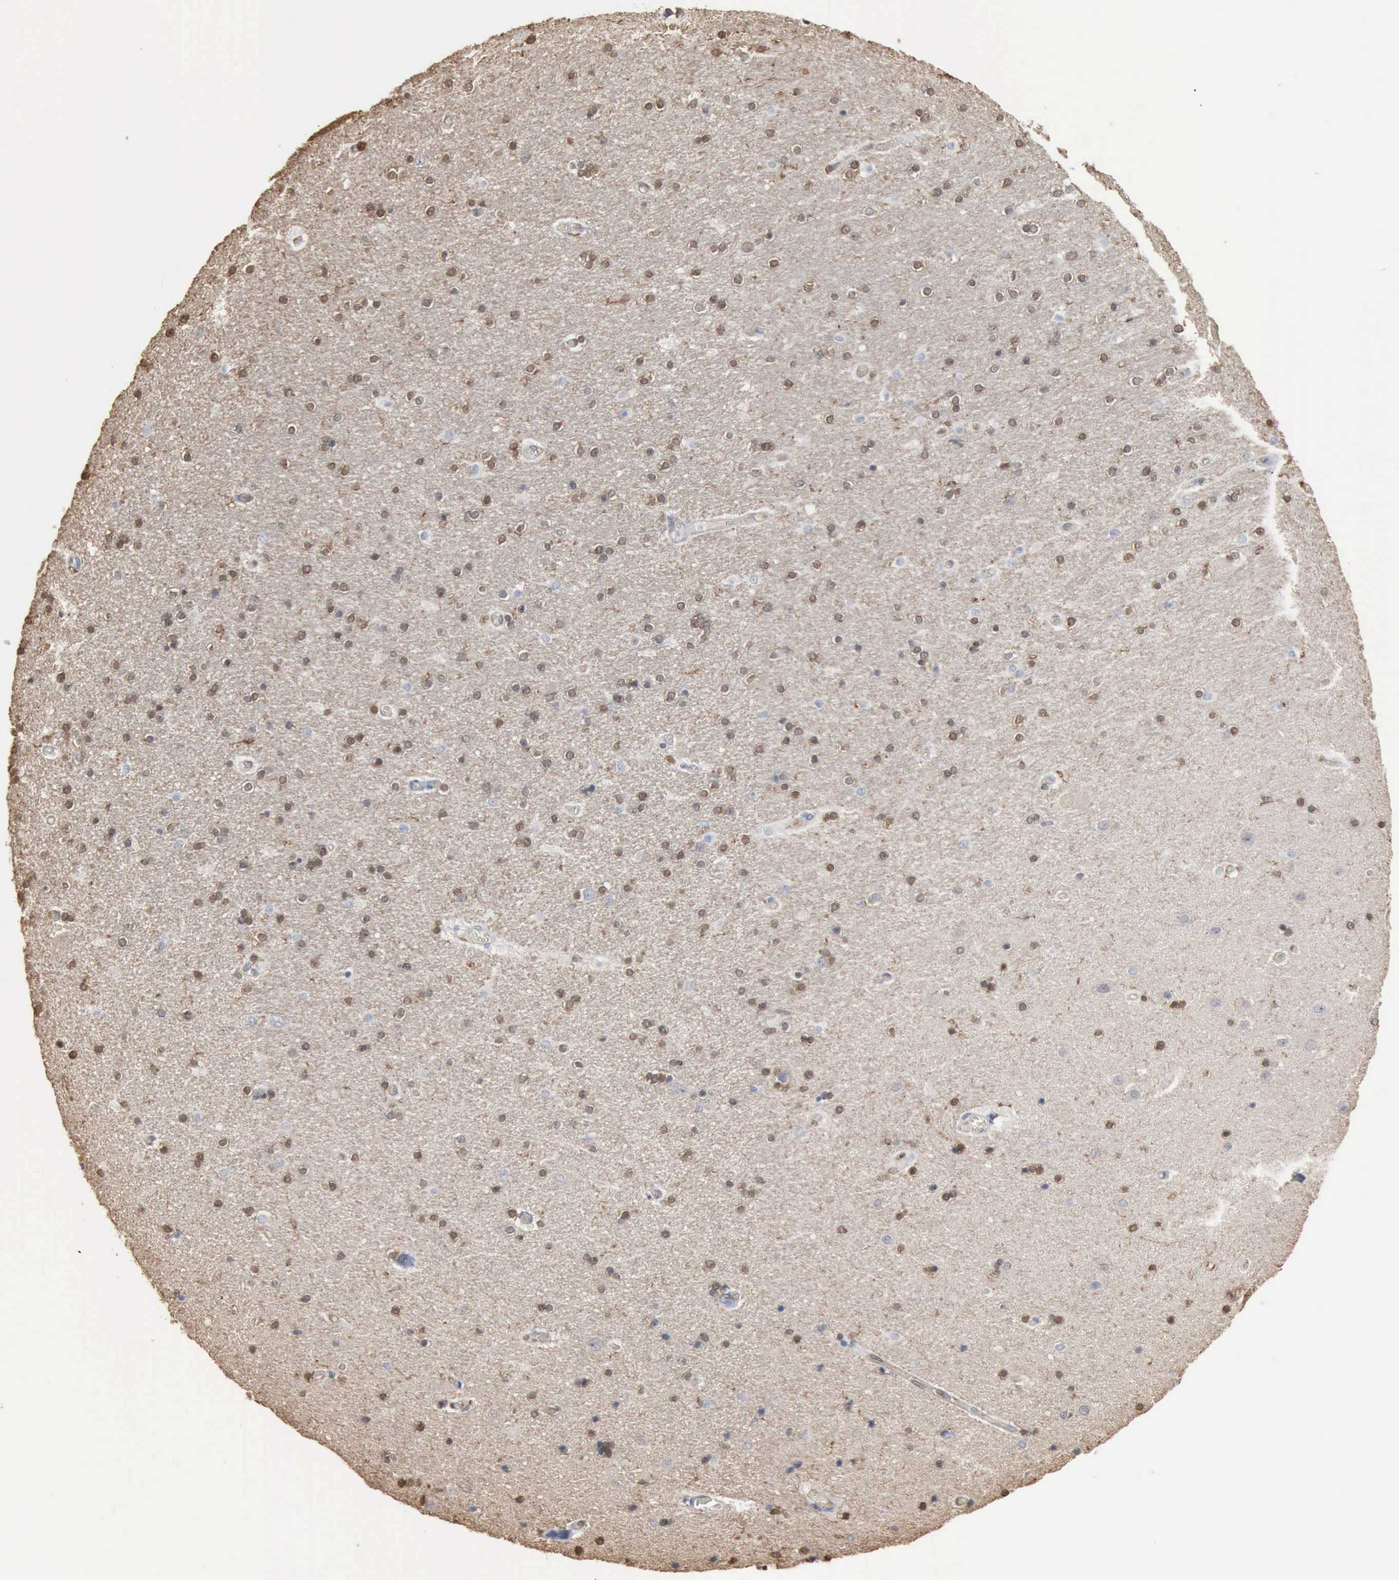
{"staining": {"intensity": "moderate", "quantity": "25%-75%", "location": "cytoplasmic/membranous,nuclear"}, "tissue": "hippocampus", "cell_type": "Glial cells", "image_type": "normal", "snomed": [{"axis": "morphology", "description": "Normal tissue, NOS"}, {"axis": "topography", "description": "Hippocampus"}], "caption": "Immunohistochemical staining of unremarkable hippocampus shows moderate cytoplasmic/membranous,nuclear protein positivity in approximately 25%-75% of glial cells.", "gene": "FSCN1", "patient": {"sex": "female", "age": 54}}